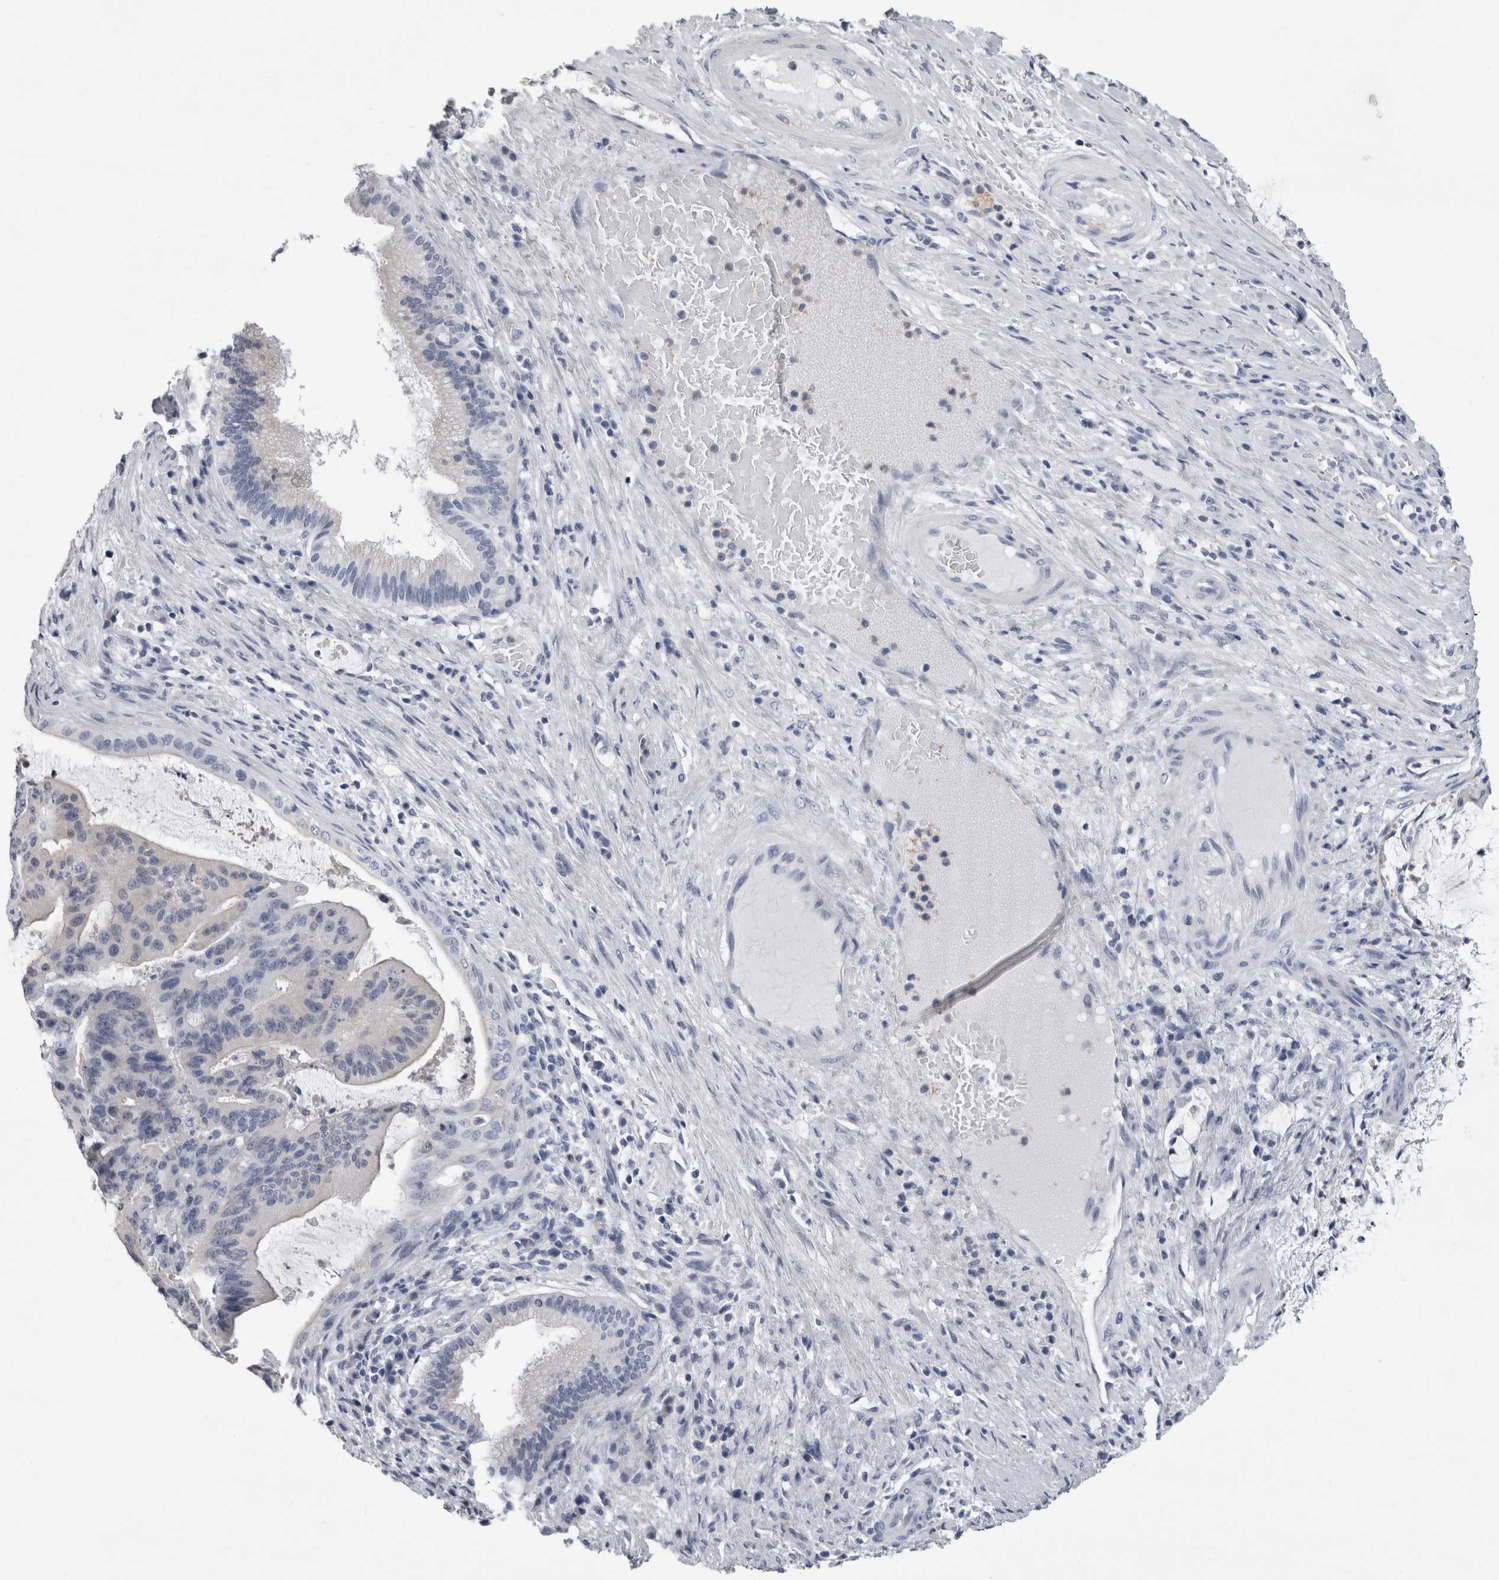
{"staining": {"intensity": "negative", "quantity": "none", "location": "none"}, "tissue": "liver cancer", "cell_type": "Tumor cells", "image_type": "cancer", "snomed": [{"axis": "morphology", "description": "Normal tissue, NOS"}, {"axis": "morphology", "description": "Cholangiocarcinoma"}, {"axis": "topography", "description": "Liver"}, {"axis": "topography", "description": "Peripheral nerve tissue"}], "caption": "A micrograph of liver cancer (cholangiocarcinoma) stained for a protein demonstrates no brown staining in tumor cells.", "gene": "ALDH8A1", "patient": {"sex": "female", "age": 73}}